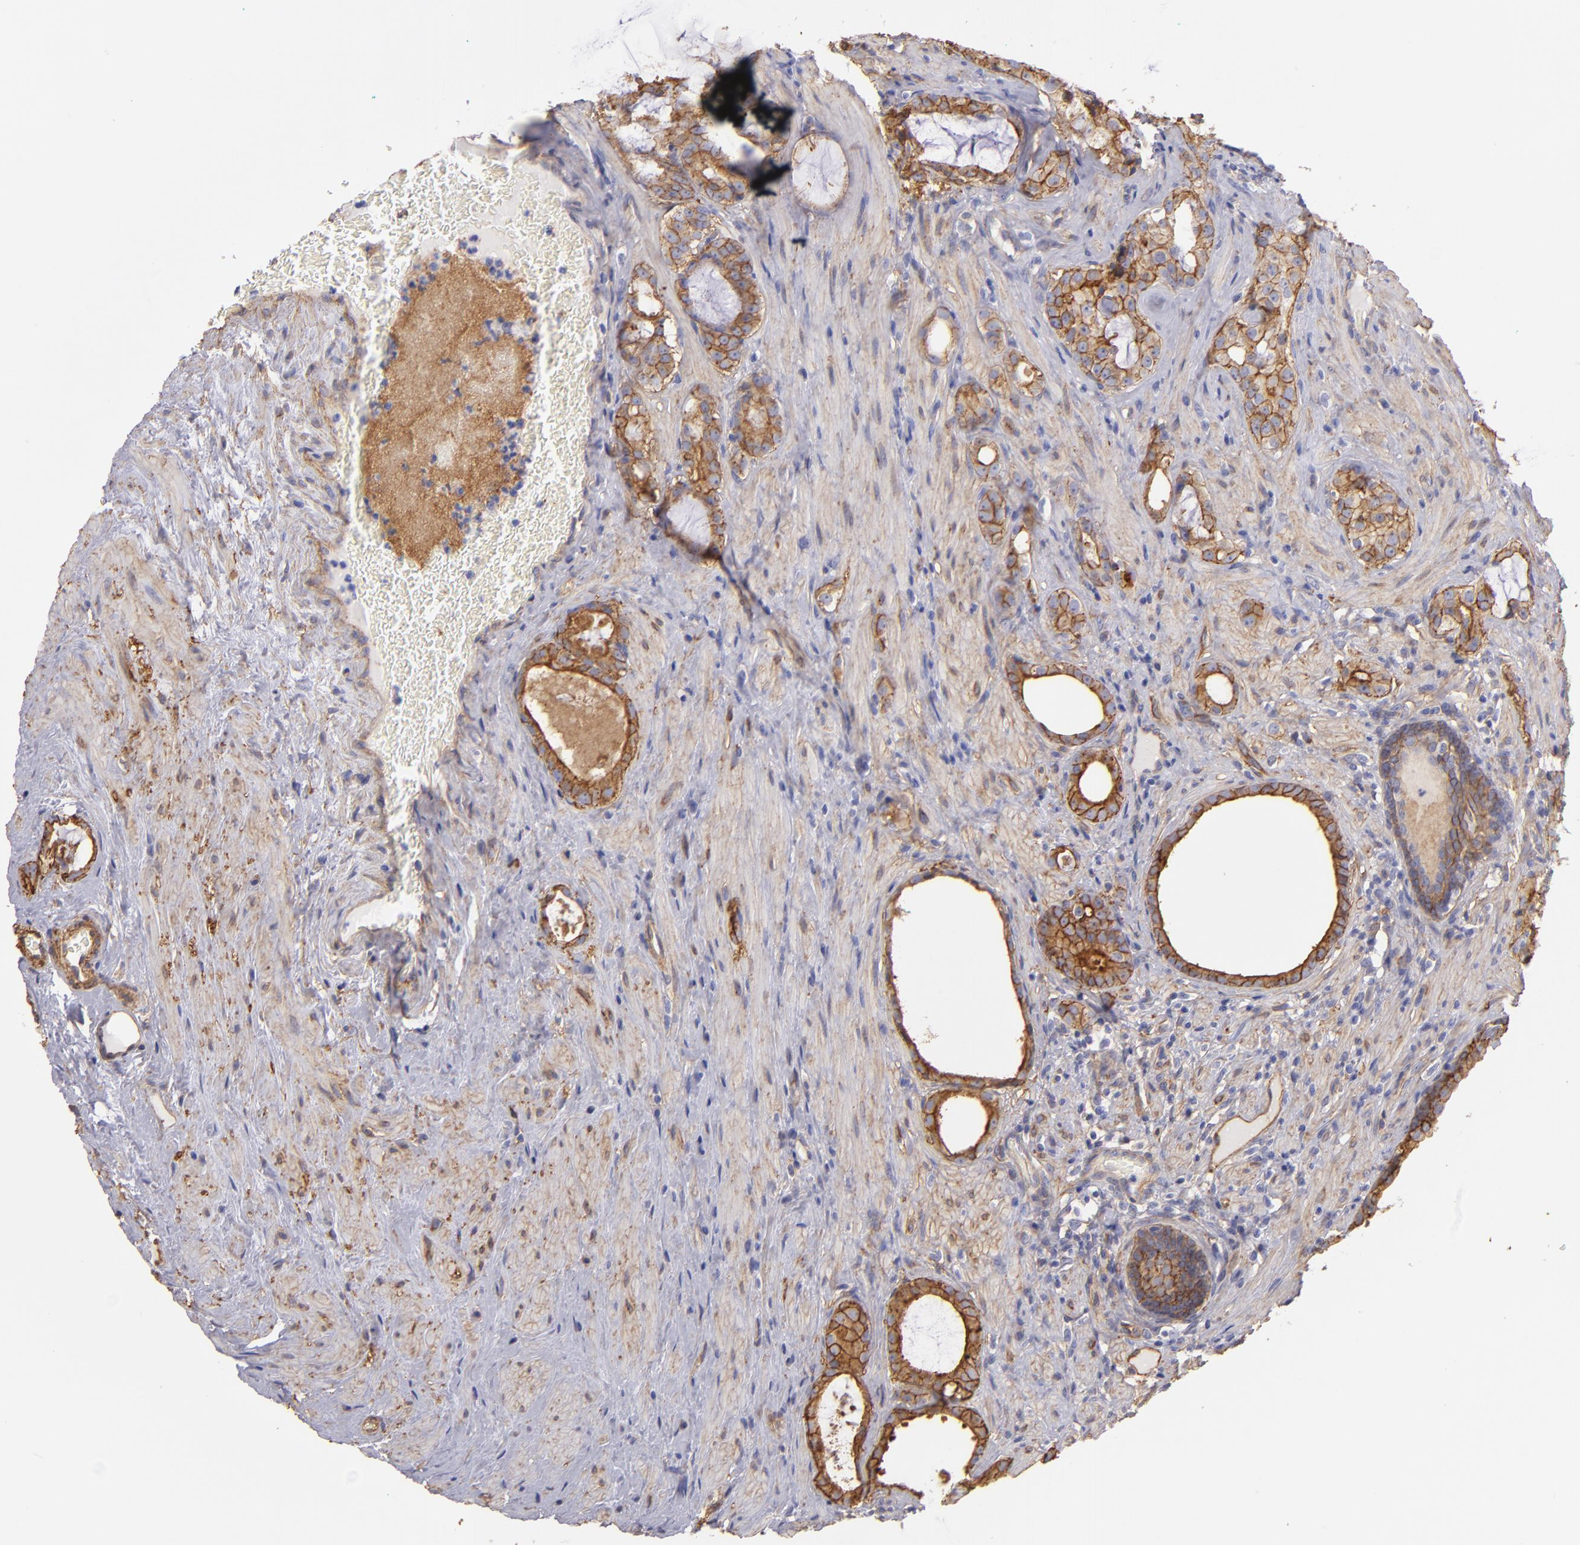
{"staining": {"intensity": "strong", "quantity": ">75%", "location": "cytoplasmic/membranous"}, "tissue": "prostate cancer", "cell_type": "Tumor cells", "image_type": "cancer", "snomed": [{"axis": "morphology", "description": "Adenocarcinoma, Medium grade"}, {"axis": "topography", "description": "Prostate"}], "caption": "A brown stain labels strong cytoplasmic/membranous staining of a protein in prostate cancer tumor cells.", "gene": "CD151", "patient": {"sex": "male", "age": 73}}